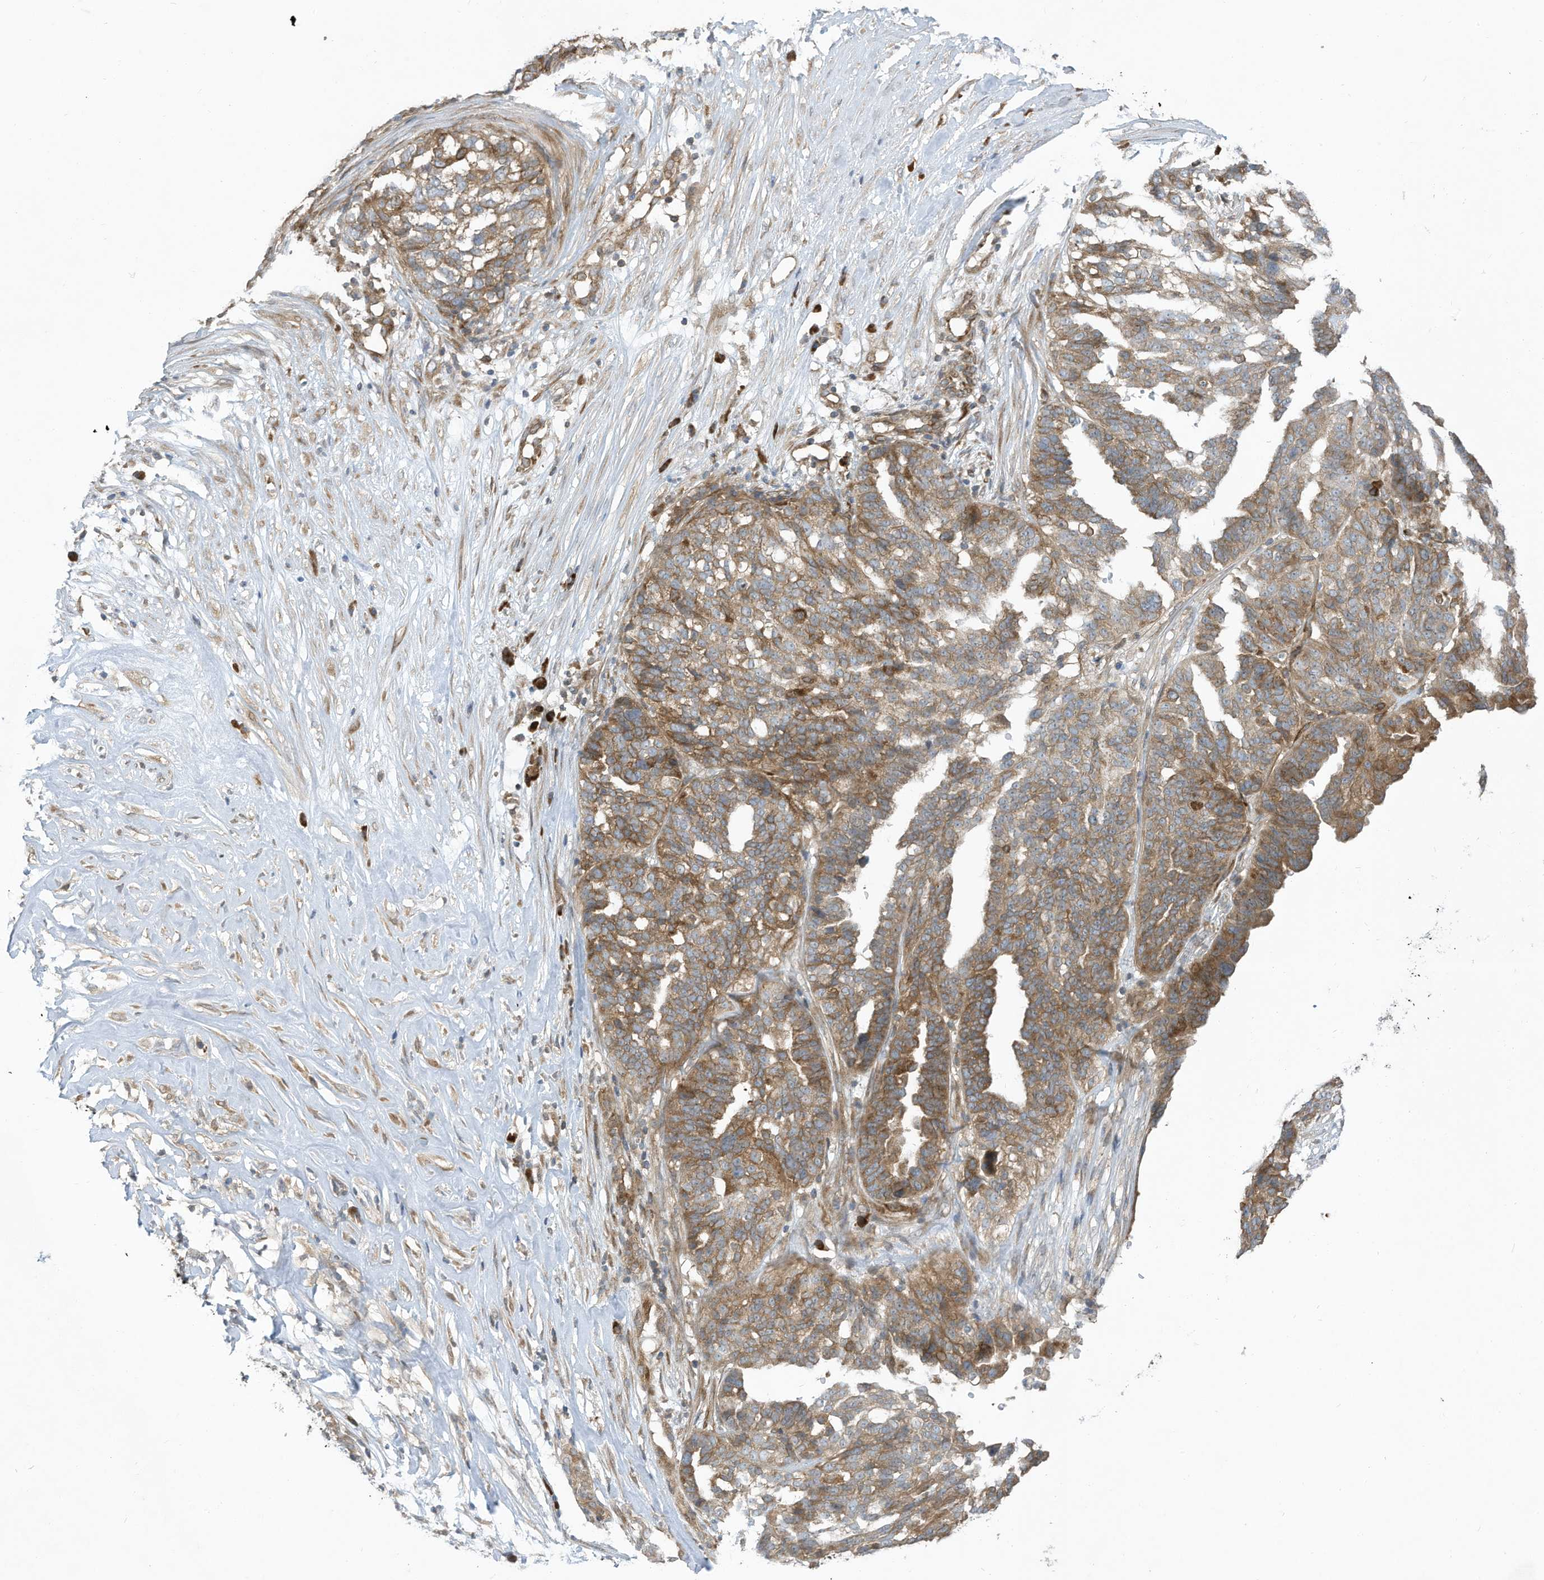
{"staining": {"intensity": "moderate", "quantity": ">75%", "location": "cytoplasmic/membranous"}, "tissue": "ovarian cancer", "cell_type": "Tumor cells", "image_type": "cancer", "snomed": [{"axis": "morphology", "description": "Cystadenocarcinoma, serous, NOS"}, {"axis": "topography", "description": "Ovary"}], "caption": "Ovarian serous cystadenocarcinoma was stained to show a protein in brown. There is medium levels of moderate cytoplasmic/membranous expression in approximately >75% of tumor cells.", "gene": "USE1", "patient": {"sex": "female", "age": 59}}